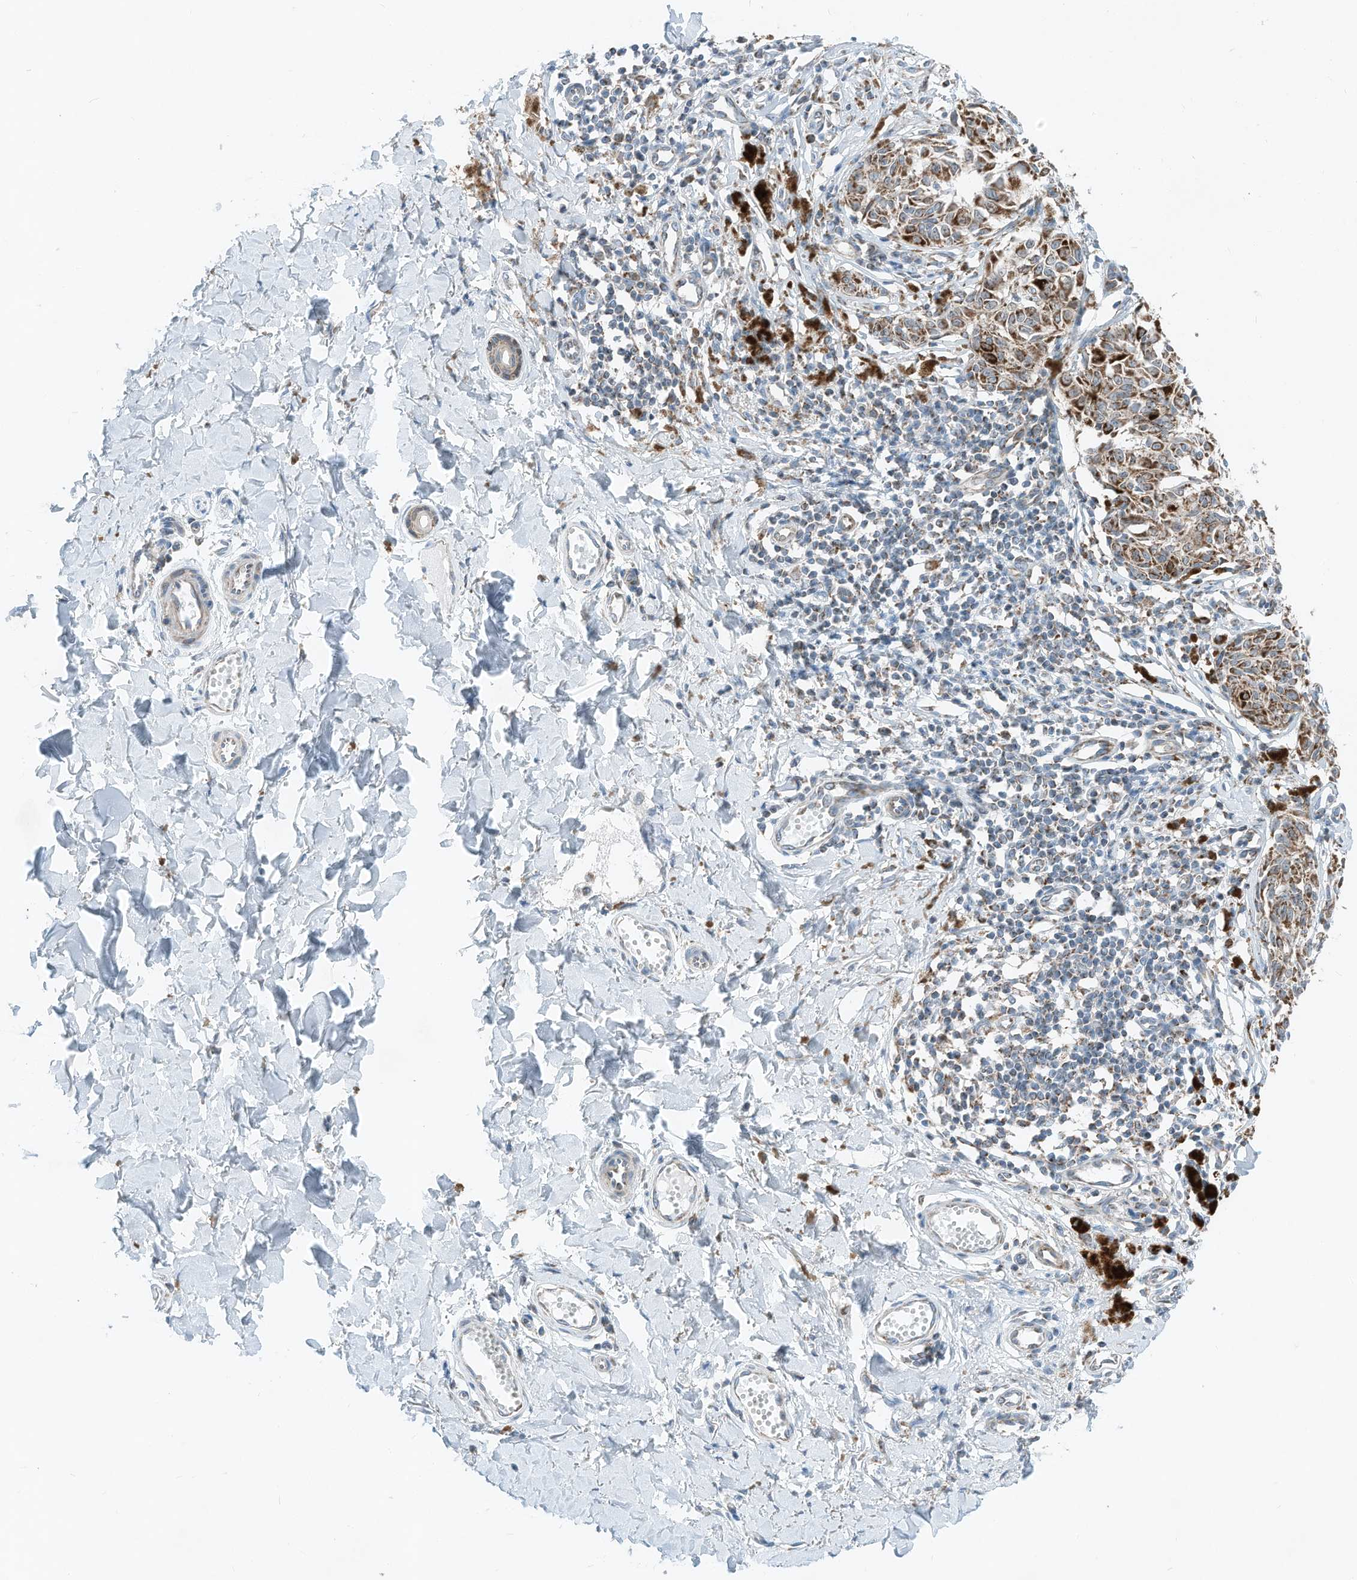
{"staining": {"intensity": "strong", "quantity": ">75%", "location": "cytoplasmic/membranous"}, "tissue": "melanoma", "cell_type": "Tumor cells", "image_type": "cancer", "snomed": [{"axis": "morphology", "description": "Malignant melanoma, NOS"}, {"axis": "topography", "description": "Skin"}], "caption": "Protein expression analysis of melanoma exhibits strong cytoplasmic/membranous staining in about >75% of tumor cells.", "gene": "RMND1", "patient": {"sex": "male", "age": 53}}